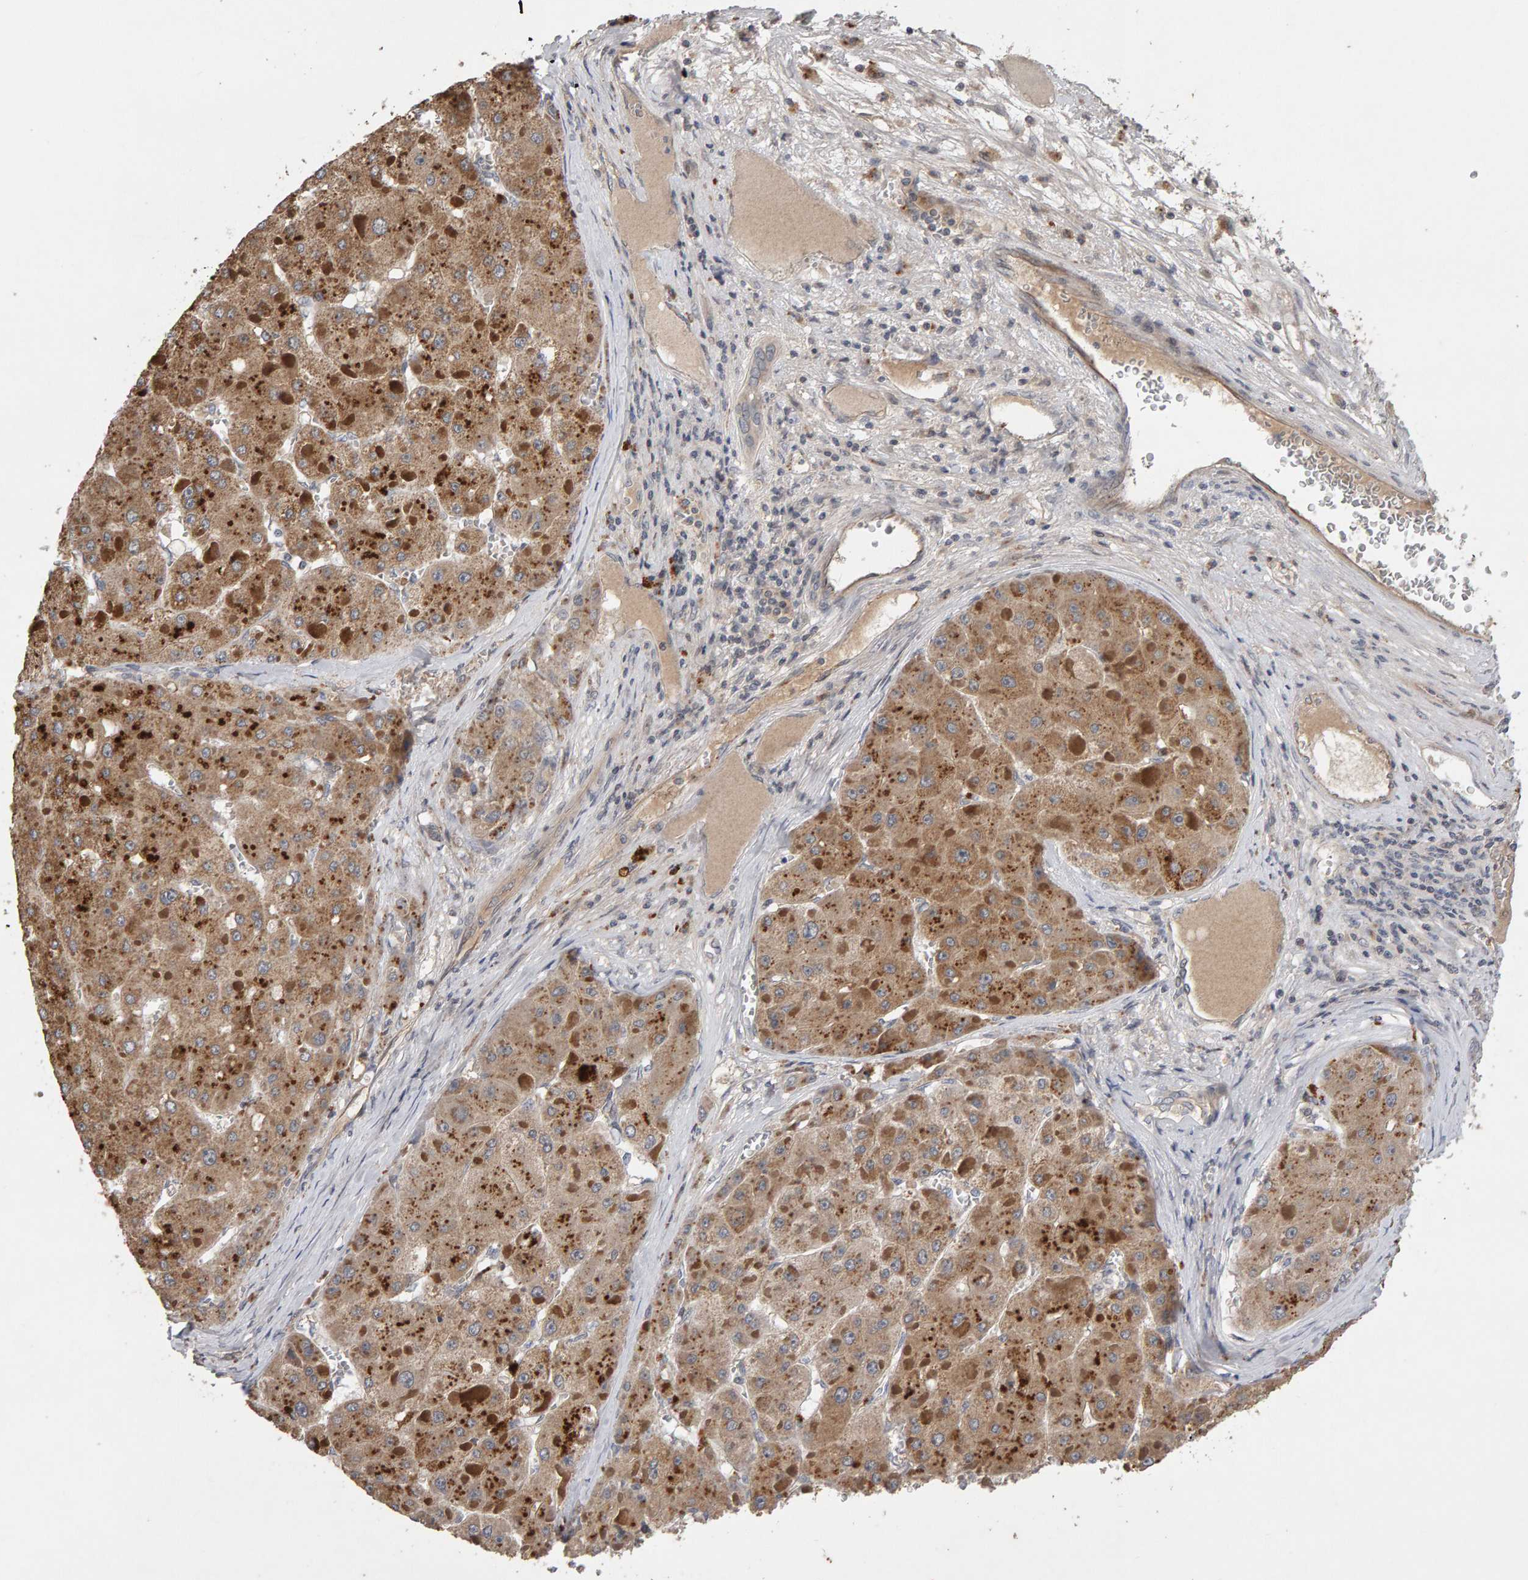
{"staining": {"intensity": "moderate", "quantity": ">75%", "location": "cytoplasmic/membranous"}, "tissue": "liver cancer", "cell_type": "Tumor cells", "image_type": "cancer", "snomed": [{"axis": "morphology", "description": "Carcinoma, Hepatocellular, NOS"}, {"axis": "topography", "description": "Liver"}], "caption": "A medium amount of moderate cytoplasmic/membranous positivity is identified in approximately >75% of tumor cells in liver cancer (hepatocellular carcinoma) tissue.", "gene": "COASY", "patient": {"sex": "female", "age": 73}}